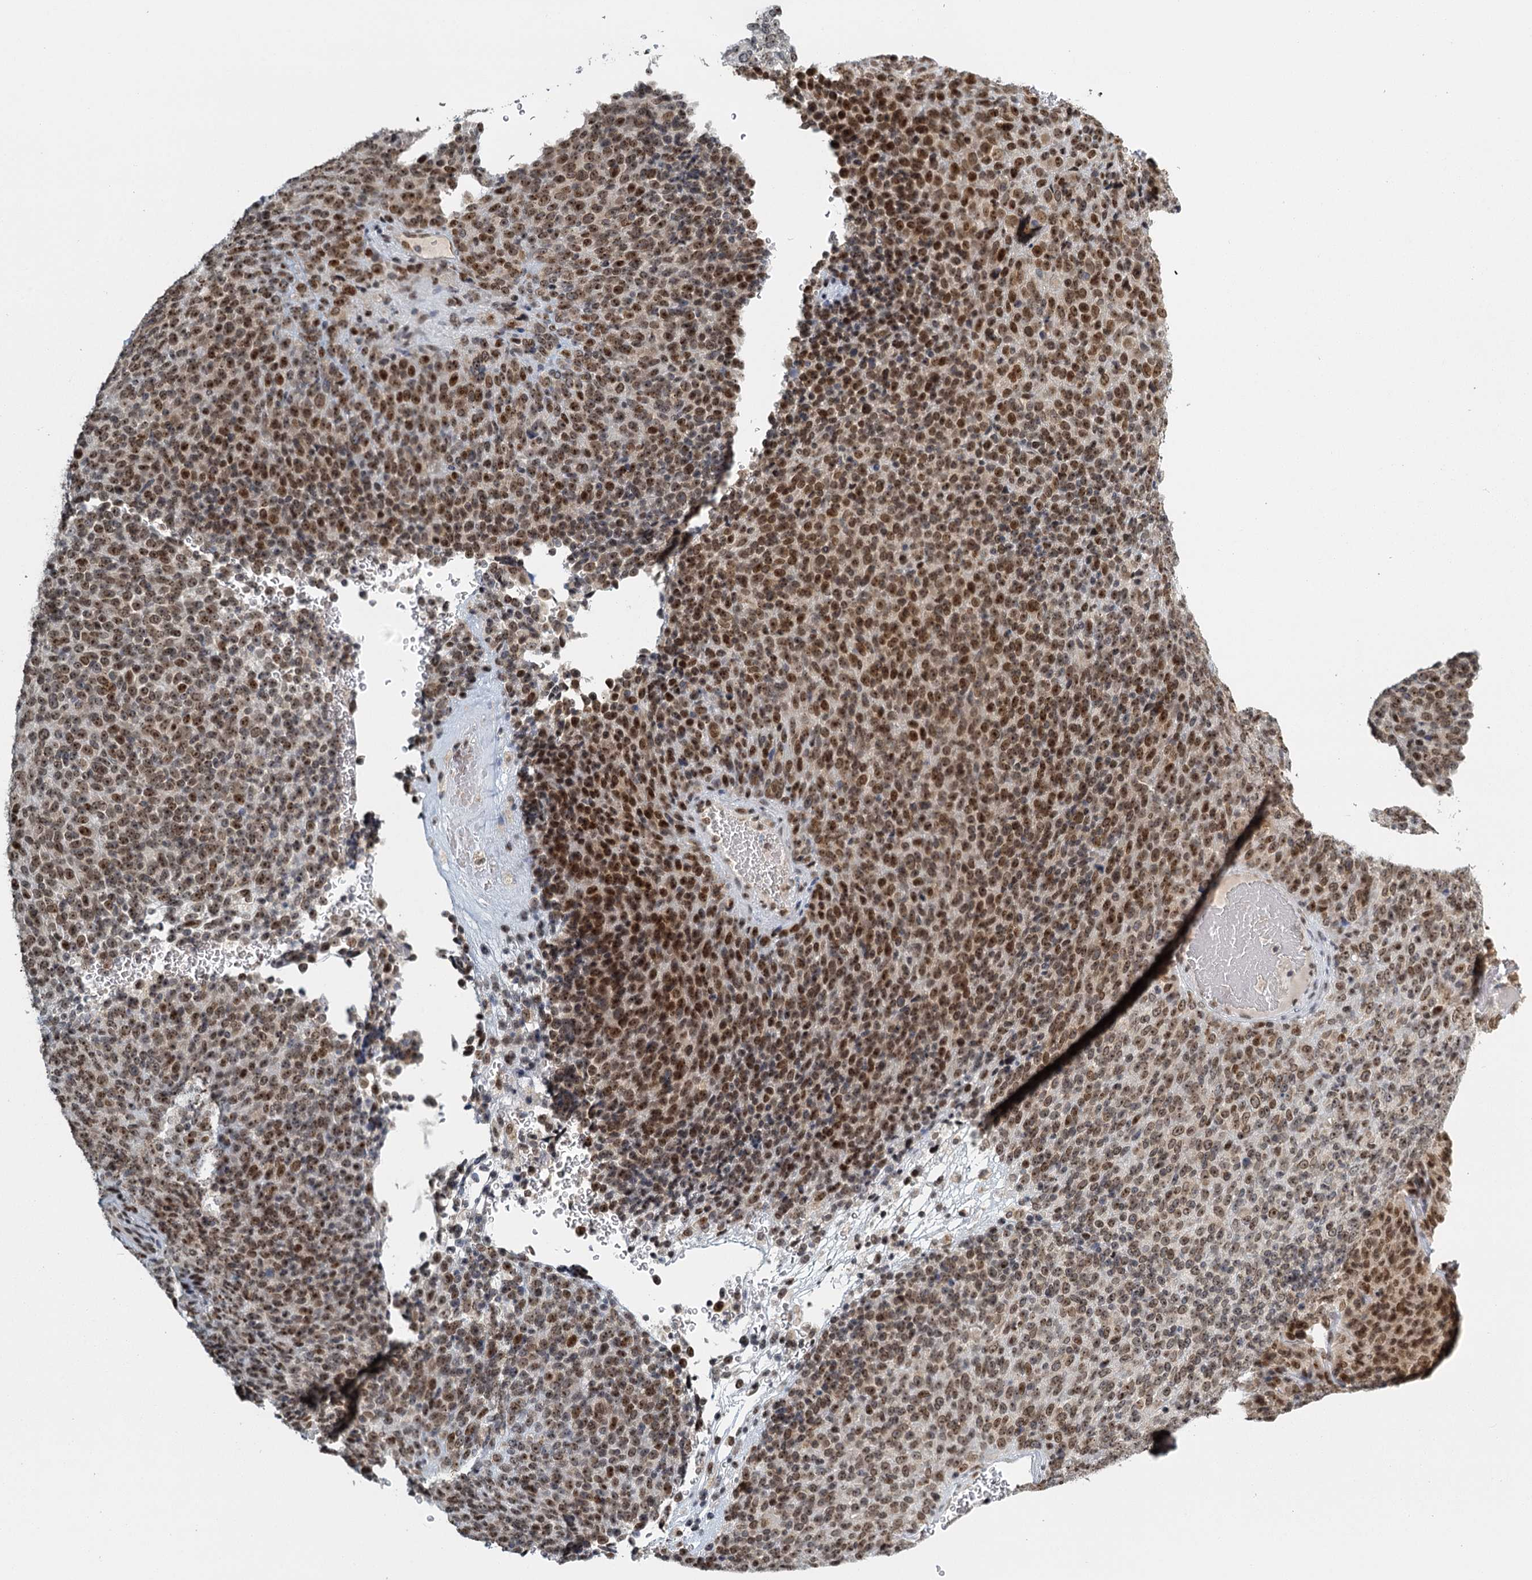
{"staining": {"intensity": "moderate", "quantity": "25%-75%", "location": "cytoplasmic/membranous,nuclear"}, "tissue": "melanoma", "cell_type": "Tumor cells", "image_type": "cancer", "snomed": [{"axis": "morphology", "description": "Malignant melanoma, Metastatic site"}, {"axis": "topography", "description": "Brain"}], "caption": "Human malignant melanoma (metastatic site) stained for a protein (brown) exhibits moderate cytoplasmic/membranous and nuclear positive positivity in approximately 25%-75% of tumor cells.", "gene": "TREX1", "patient": {"sex": "female", "age": 56}}